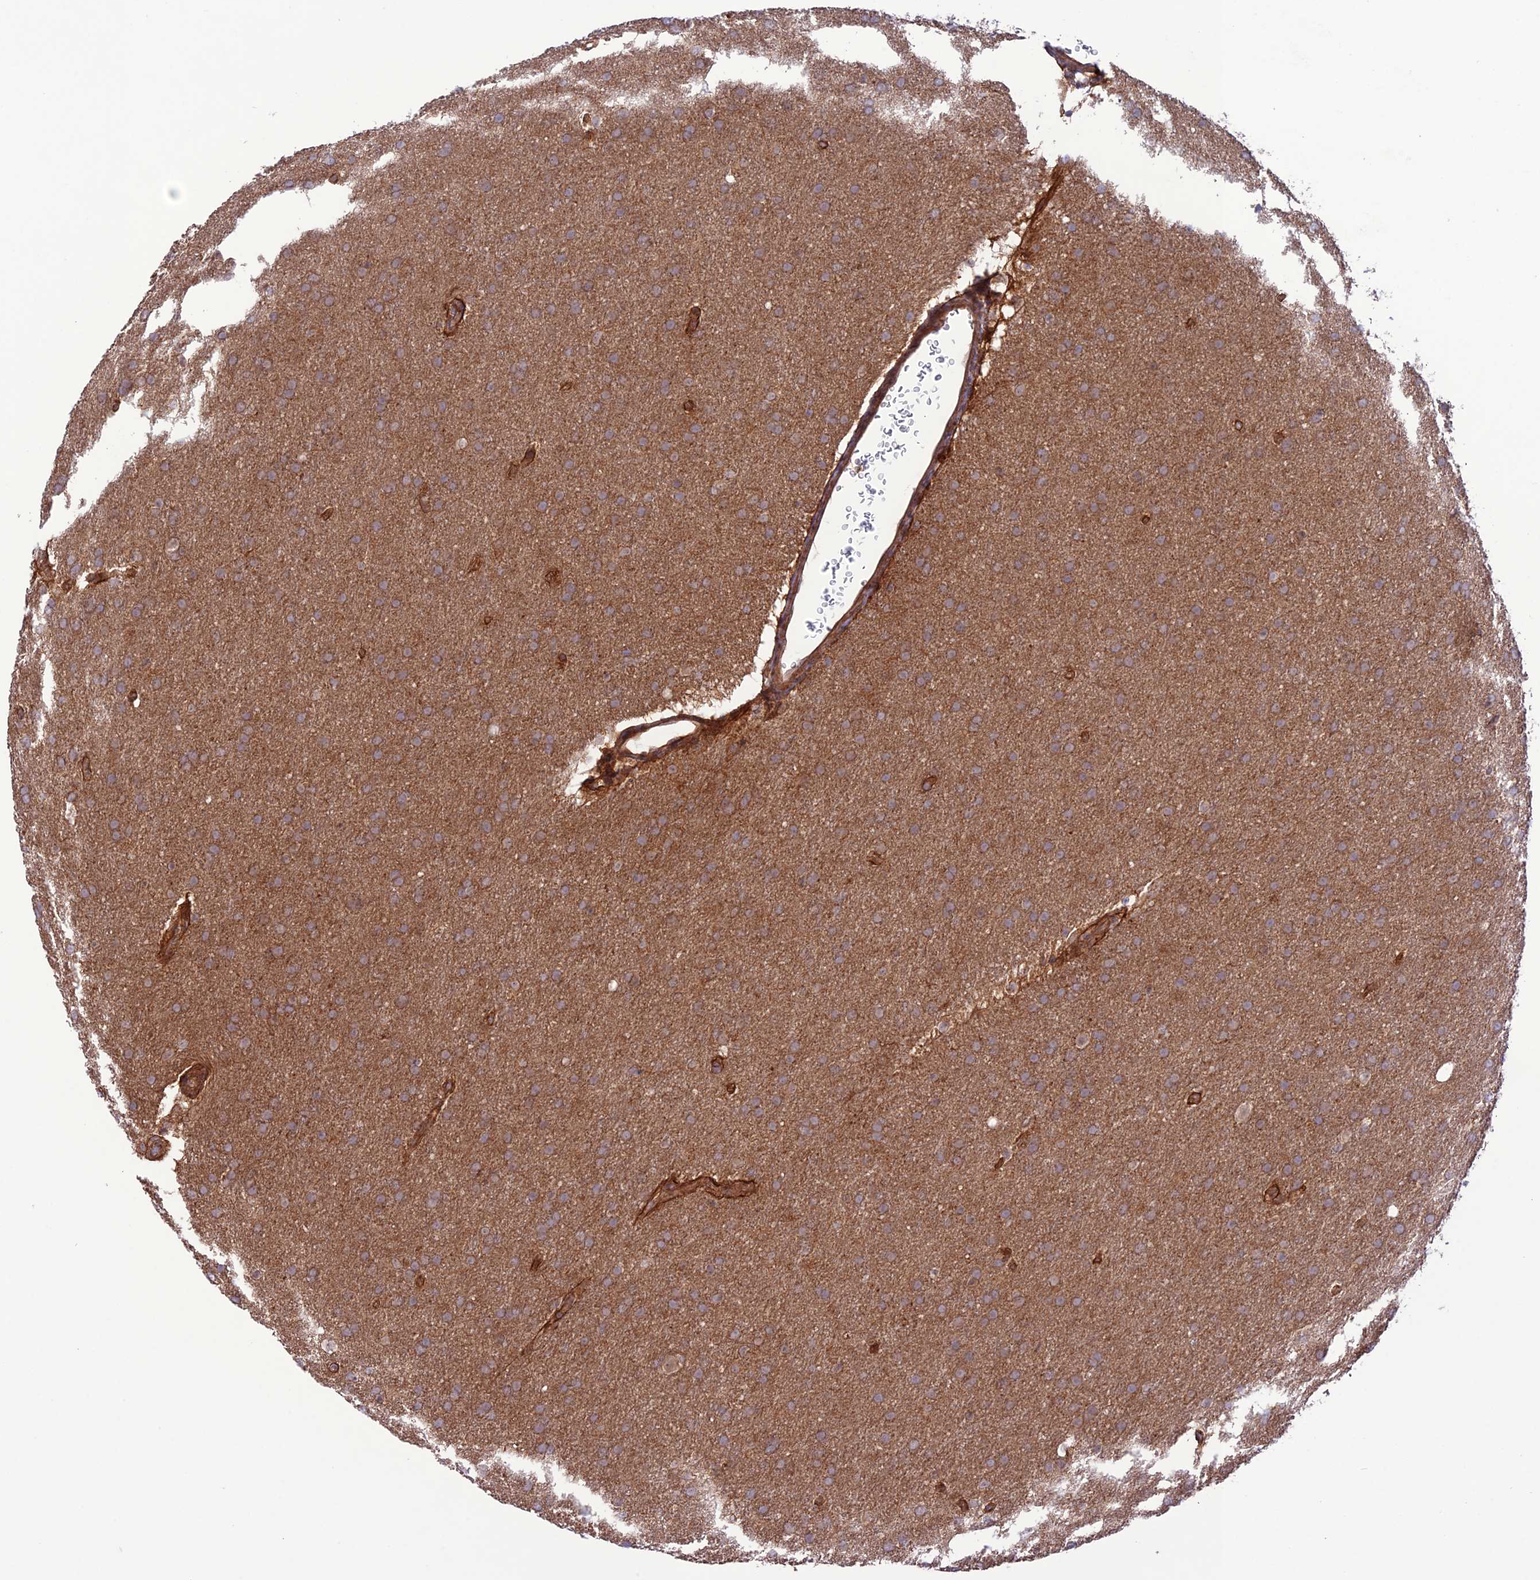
{"staining": {"intensity": "weak", "quantity": "25%-75%", "location": "cytoplasmic/membranous"}, "tissue": "glioma", "cell_type": "Tumor cells", "image_type": "cancer", "snomed": [{"axis": "morphology", "description": "Glioma, malignant, Low grade"}, {"axis": "topography", "description": "Brain"}], "caption": "Protein staining of malignant glioma (low-grade) tissue displays weak cytoplasmic/membranous positivity in about 25%-75% of tumor cells. (Stains: DAB in brown, nuclei in blue, Microscopy: brightfield microscopy at high magnification).", "gene": "FCHSD1", "patient": {"sex": "female", "age": 32}}